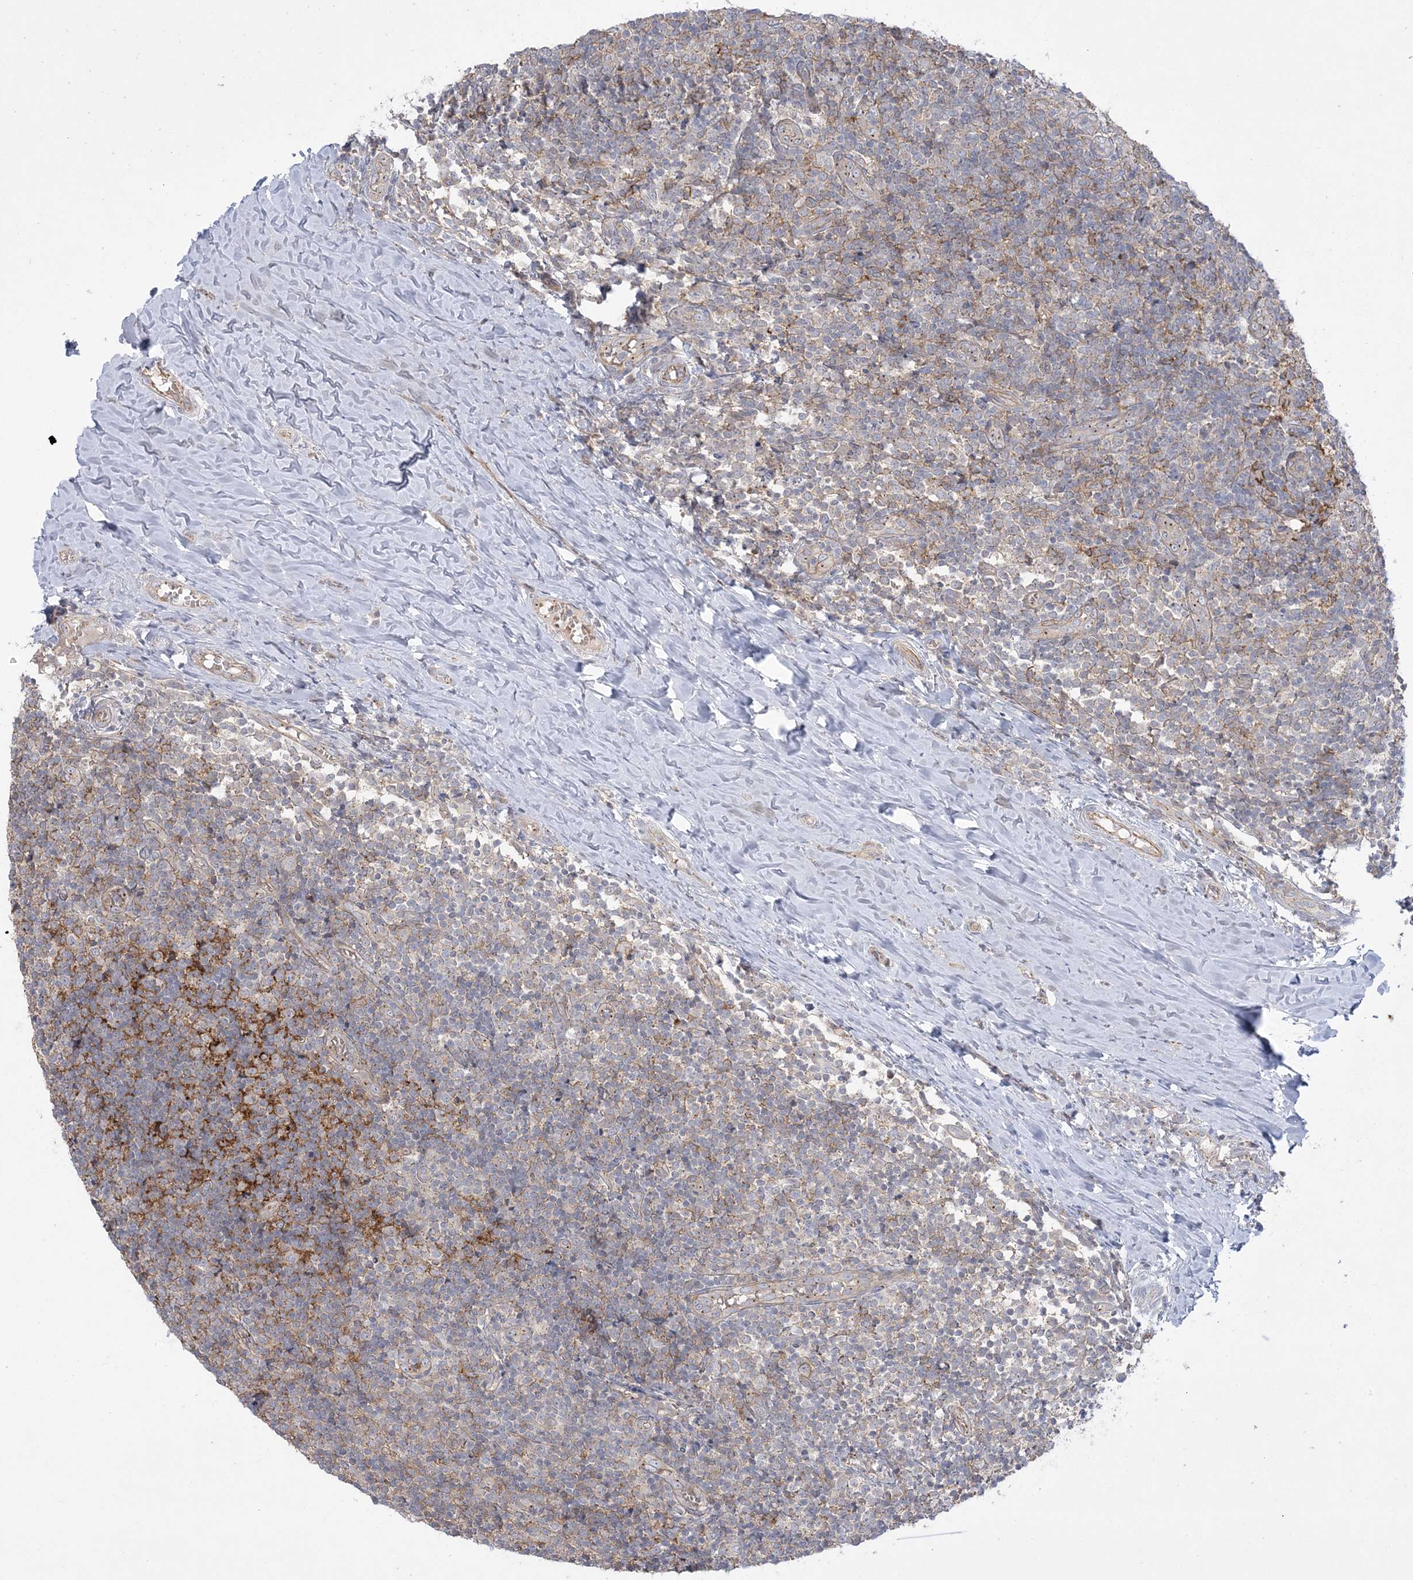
{"staining": {"intensity": "negative", "quantity": "none", "location": "none"}, "tissue": "tonsil", "cell_type": "Germinal center cells", "image_type": "normal", "snomed": [{"axis": "morphology", "description": "Normal tissue, NOS"}, {"axis": "topography", "description": "Tonsil"}], "caption": "An immunohistochemistry (IHC) image of benign tonsil is shown. There is no staining in germinal center cells of tonsil.", "gene": "ADAMTS12", "patient": {"sex": "female", "age": 19}}